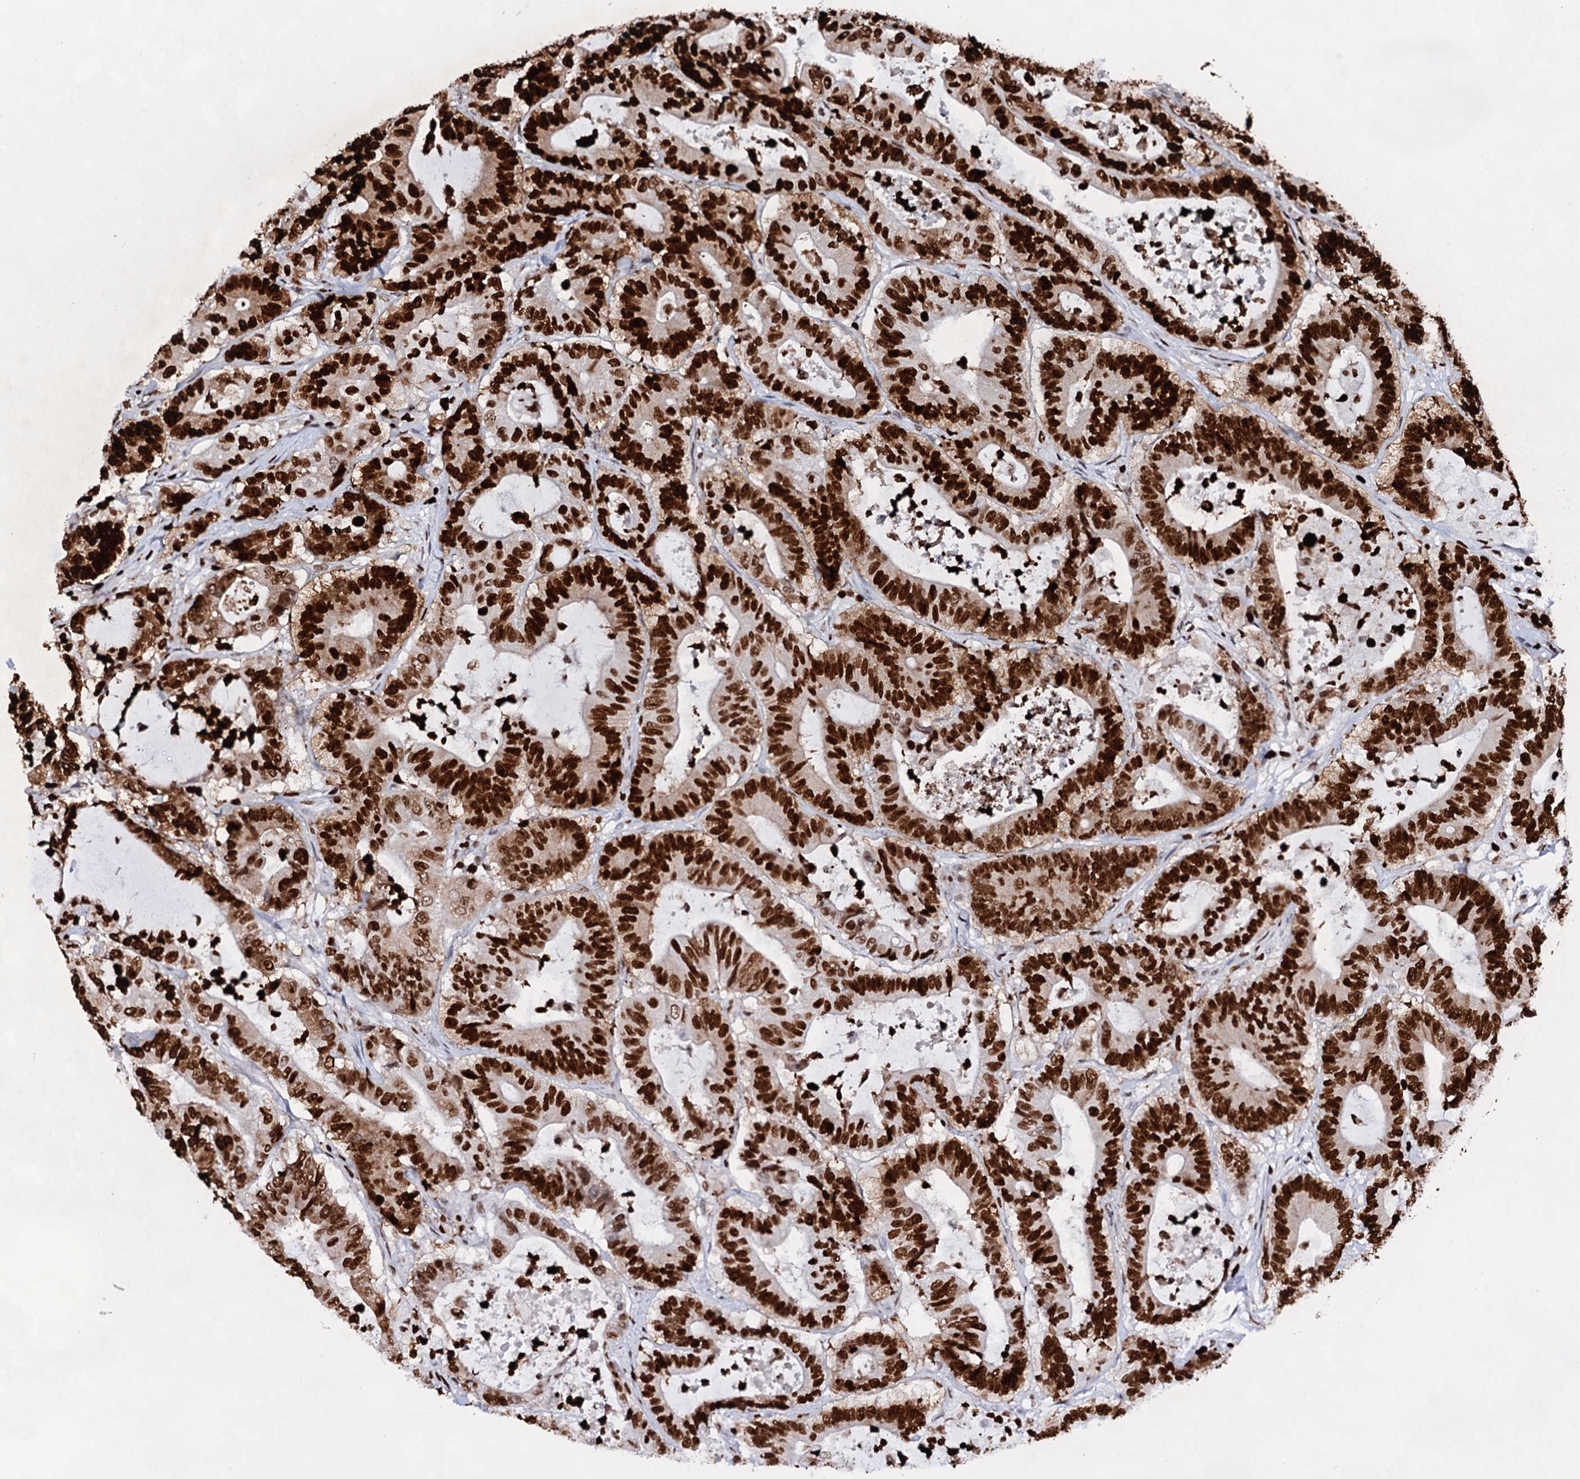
{"staining": {"intensity": "strong", "quantity": ">75%", "location": "nuclear"}, "tissue": "colorectal cancer", "cell_type": "Tumor cells", "image_type": "cancer", "snomed": [{"axis": "morphology", "description": "Adenocarcinoma, NOS"}, {"axis": "topography", "description": "Colon"}], "caption": "A high amount of strong nuclear expression is appreciated in about >75% of tumor cells in adenocarcinoma (colorectal) tissue.", "gene": "HMGB2", "patient": {"sex": "female", "age": 84}}